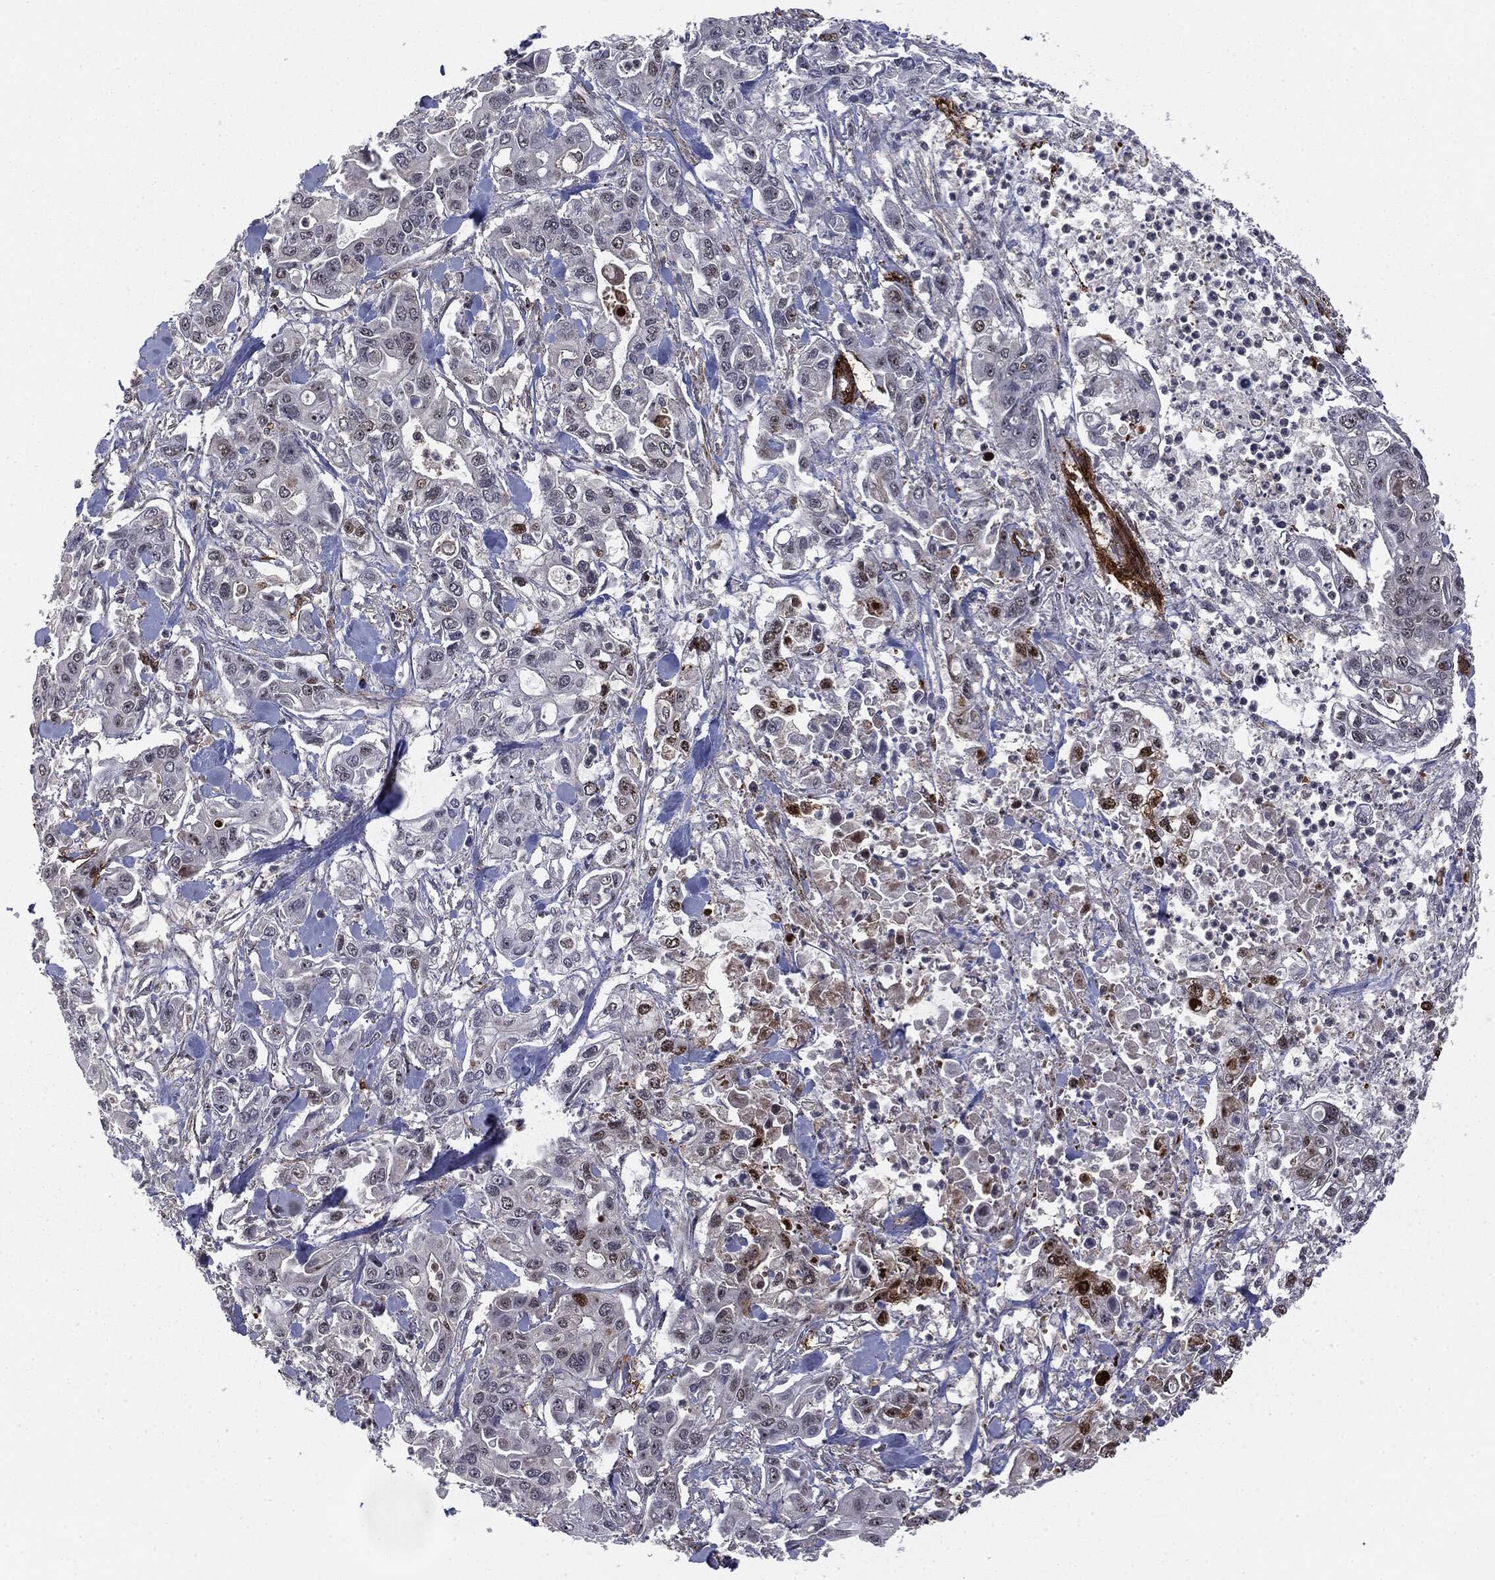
{"staining": {"intensity": "negative", "quantity": "none", "location": "none"}, "tissue": "pancreatic cancer", "cell_type": "Tumor cells", "image_type": "cancer", "snomed": [{"axis": "morphology", "description": "Adenocarcinoma, NOS"}, {"axis": "topography", "description": "Pancreas"}], "caption": "Tumor cells are negative for protein expression in human pancreatic cancer (adenocarcinoma).", "gene": "PTEN", "patient": {"sex": "male", "age": 62}}